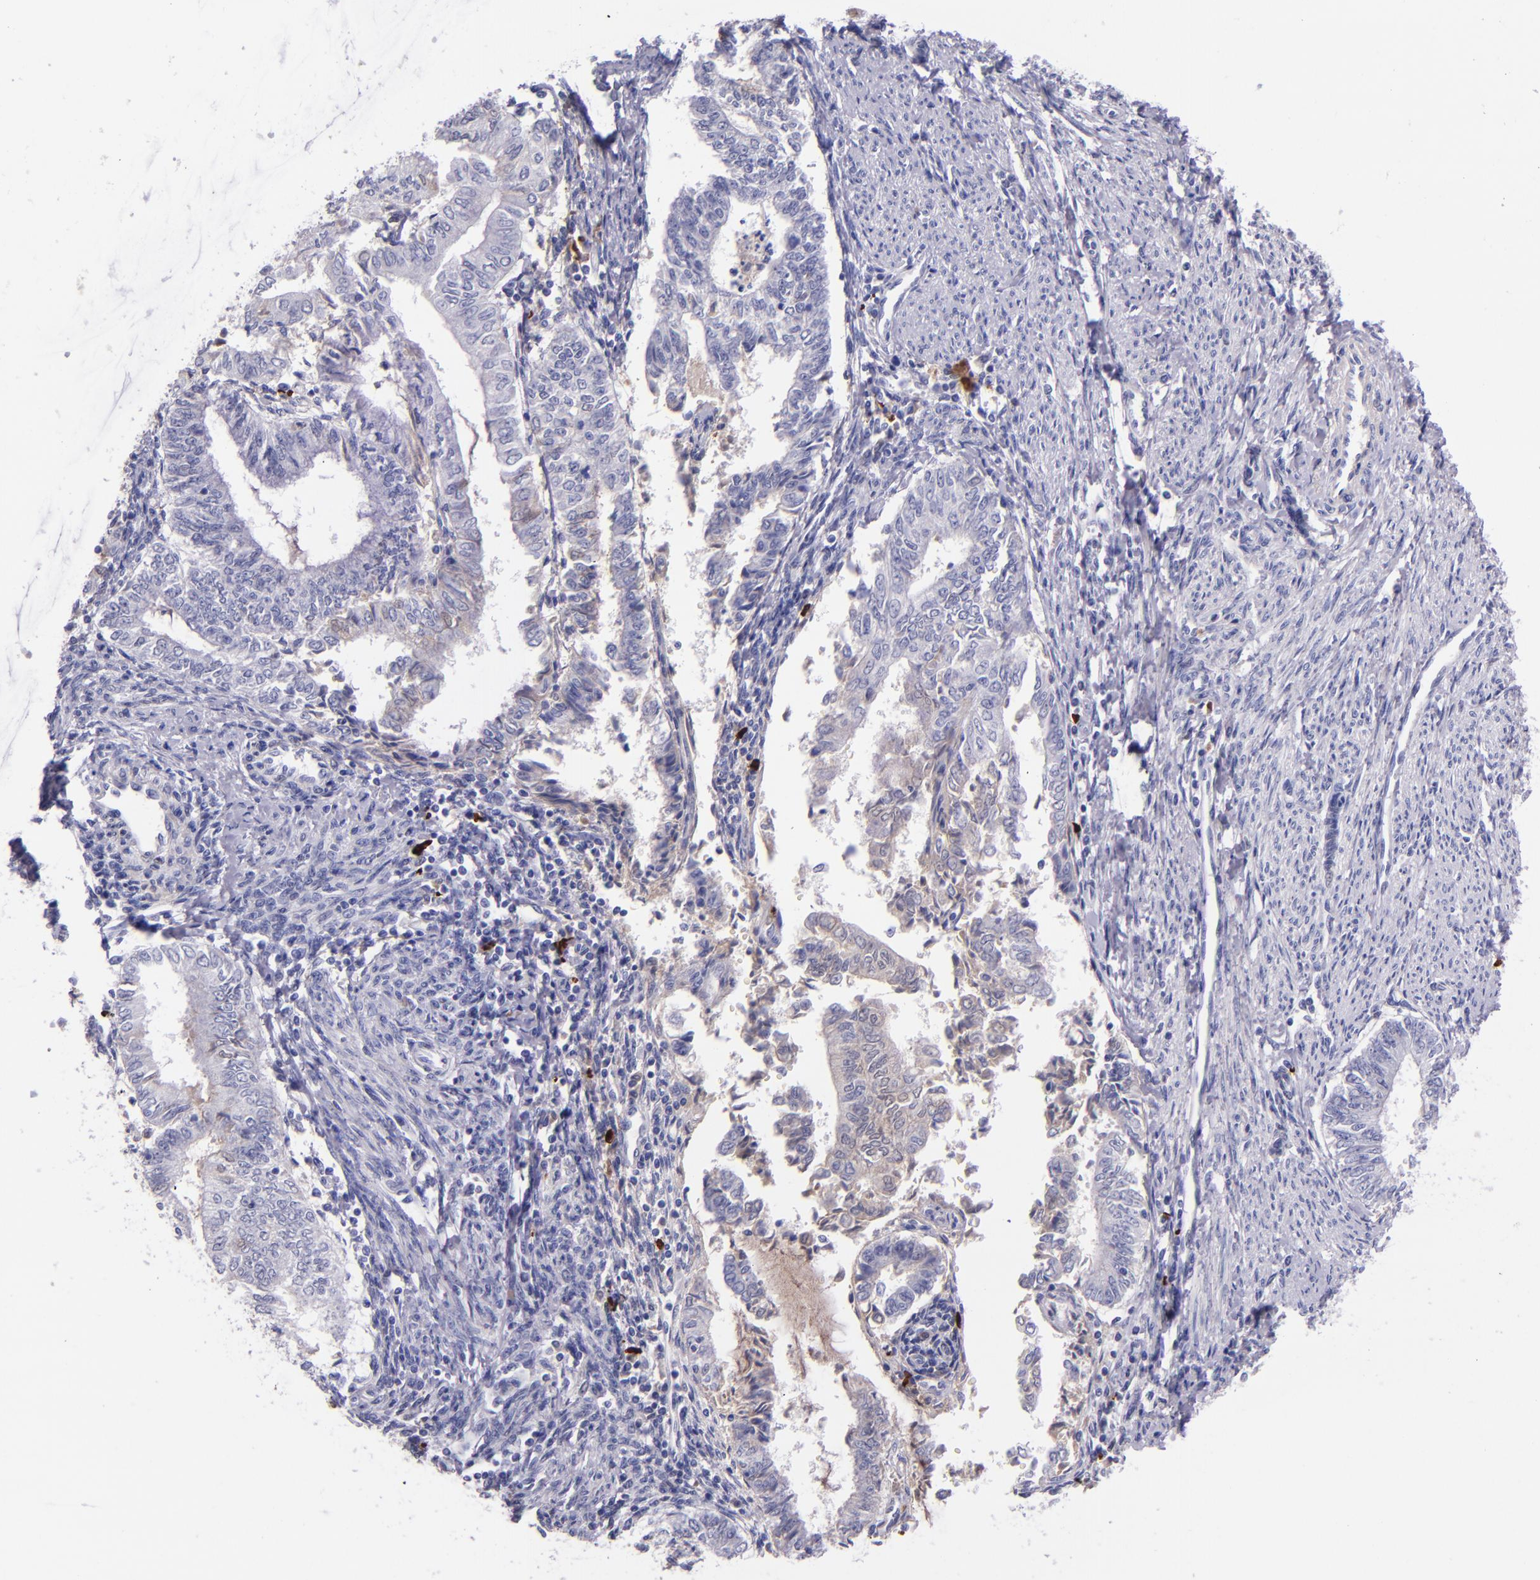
{"staining": {"intensity": "negative", "quantity": "none", "location": "none"}, "tissue": "endometrial cancer", "cell_type": "Tumor cells", "image_type": "cancer", "snomed": [{"axis": "morphology", "description": "Adenocarcinoma, NOS"}, {"axis": "topography", "description": "Endometrium"}], "caption": "A photomicrograph of human endometrial adenocarcinoma is negative for staining in tumor cells.", "gene": "KNG1", "patient": {"sex": "female", "age": 66}}